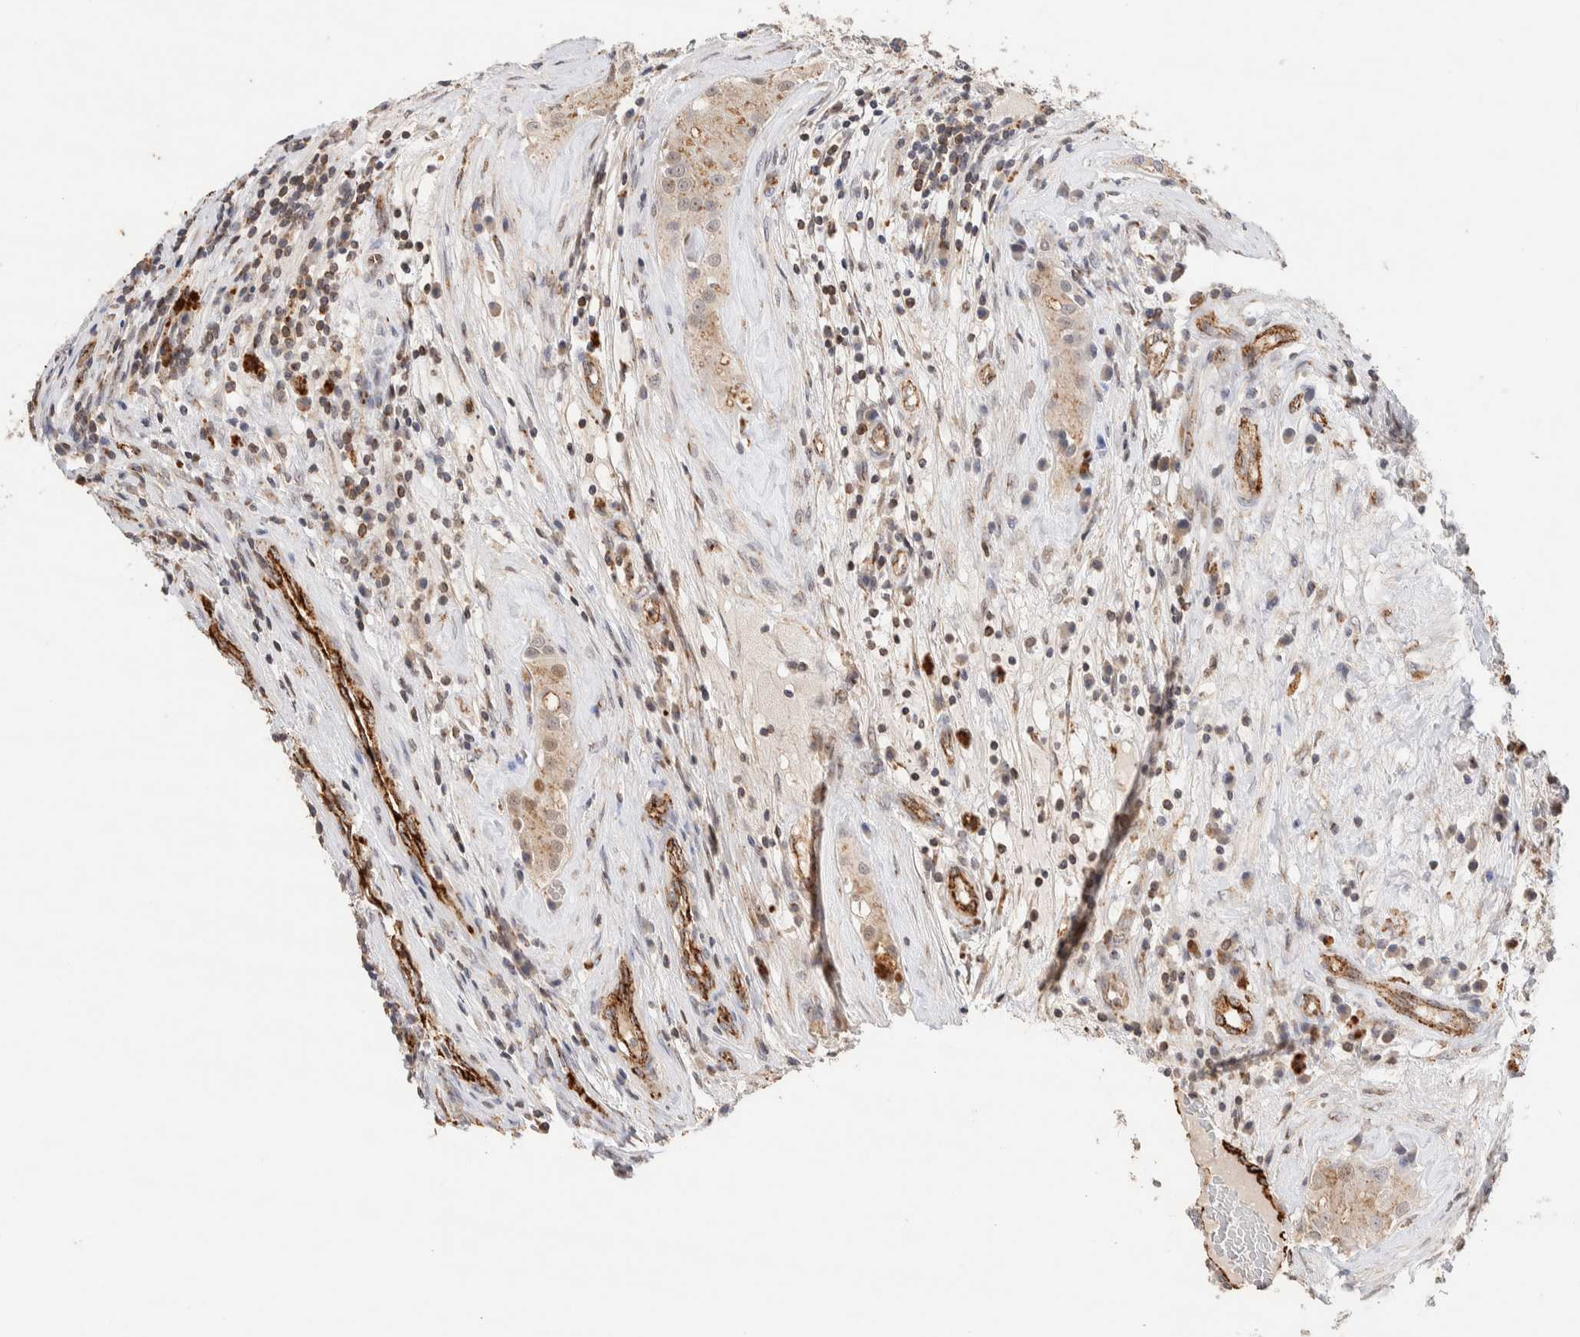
{"staining": {"intensity": "moderate", "quantity": "25%-75%", "location": "cytoplasmic/membranous"}, "tissue": "testis cancer", "cell_type": "Tumor cells", "image_type": "cancer", "snomed": [{"axis": "morphology", "description": "Seminoma, NOS"}, {"axis": "morphology", "description": "Carcinoma, Embryonal, NOS"}, {"axis": "topography", "description": "Testis"}], "caption": "Immunohistochemical staining of human testis embryonal carcinoma exhibits medium levels of moderate cytoplasmic/membranous protein expression in approximately 25%-75% of tumor cells. (DAB (3,3'-diaminobenzidine) IHC, brown staining for protein, blue staining for nuclei).", "gene": "NSMAF", "patient": {"sex": "male", "age": 28}}